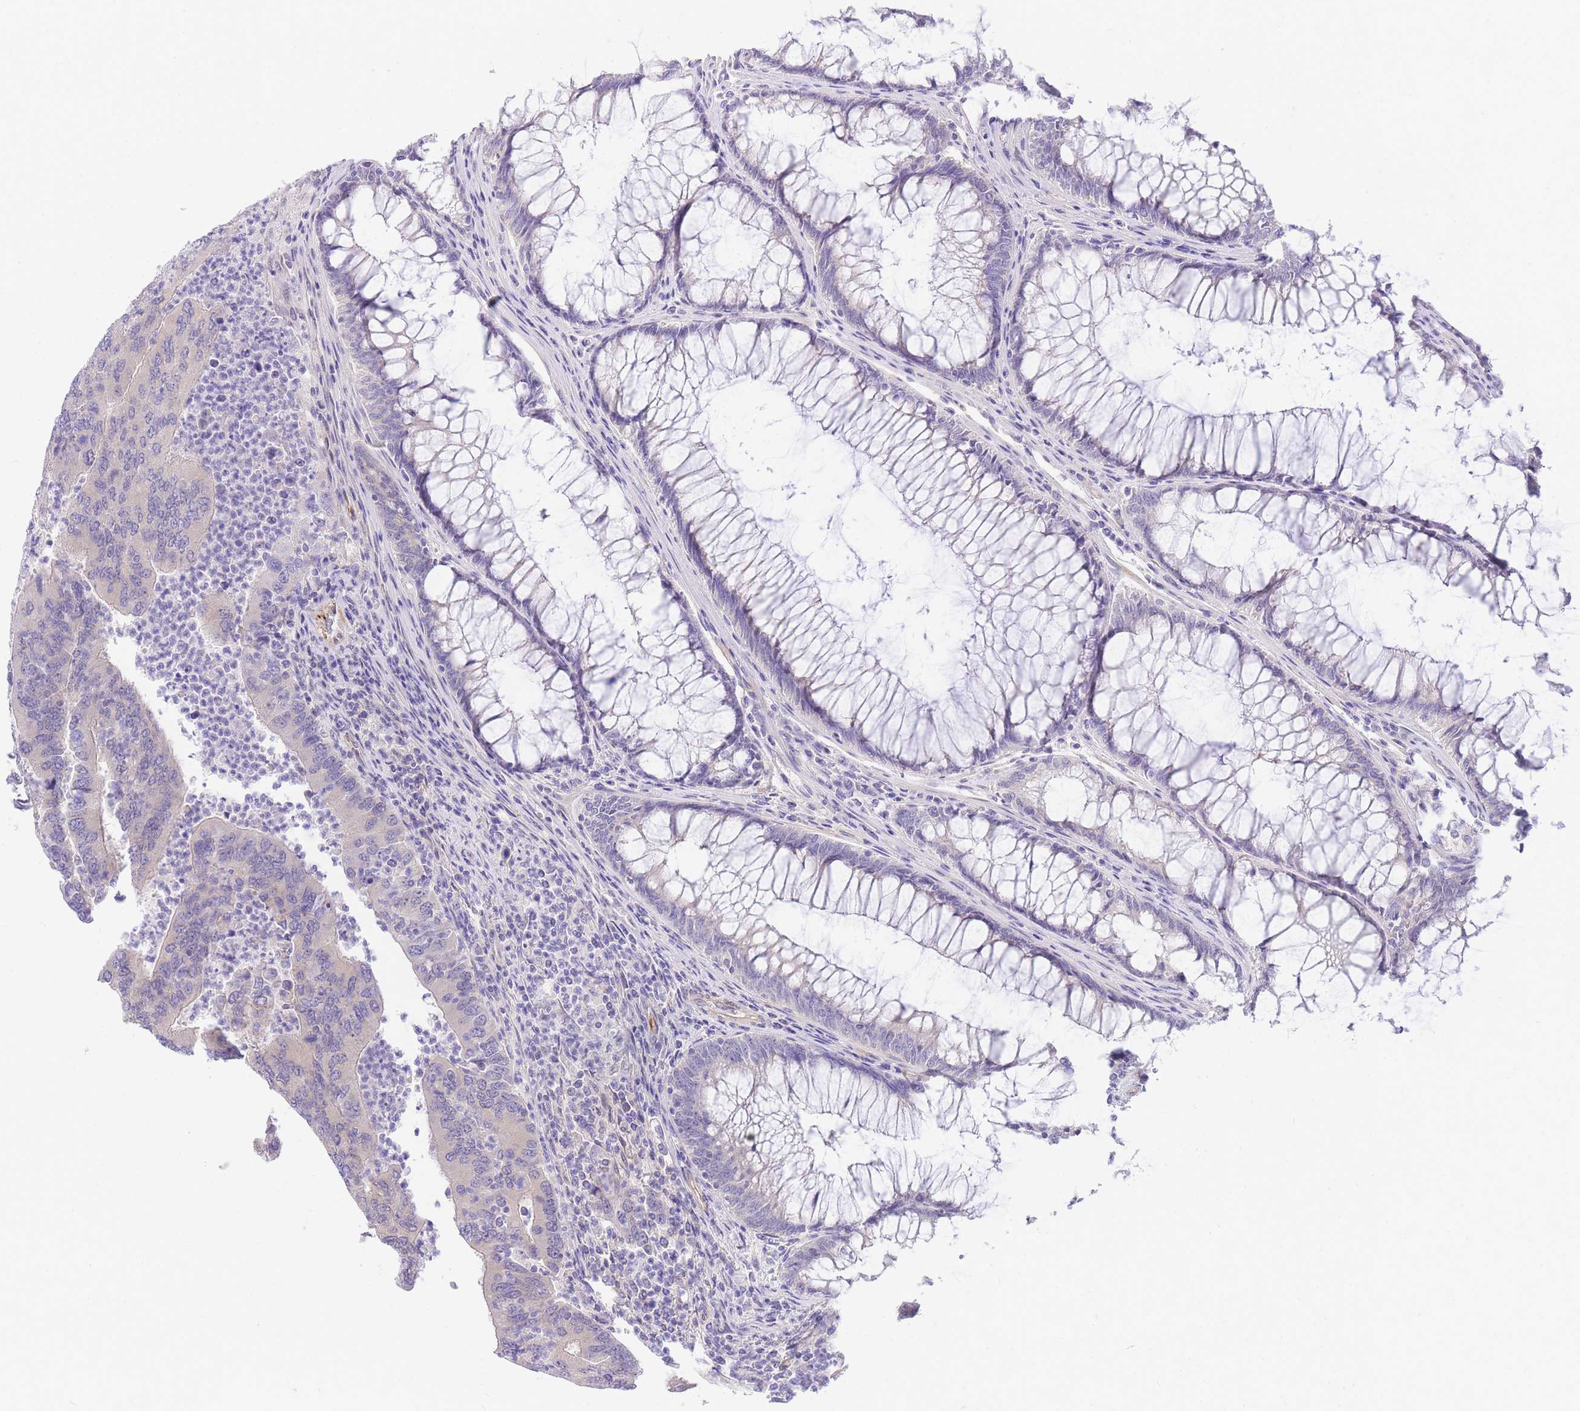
{"staining": {"intensity": "negative", "quantity": "none", "location": "none"}, "tissue": "colorectal cancer", "cell_type": "Tumor cells", "image_type": "cancer", "snomed": [{"axis": "morphology", "description": "Adenocarcinoma, NOS"}, {"axis": "topography", "description": "Colon"}], "caption": "Immunohistochemistry photomicrograph of neoplastic tissue: colorectal adenocarcinoma stained with DAB (3,3'-diaminobenzidine) displays no significant protein positivity in tumor cells. (Stains: DAB immunohistochemistry (IHC) with hematoxylin counter stain, Microscopy: brightfield microscopy at high magnification).", "gene": "S100PBP", "patient": {"sex": "female", "age": 67}}